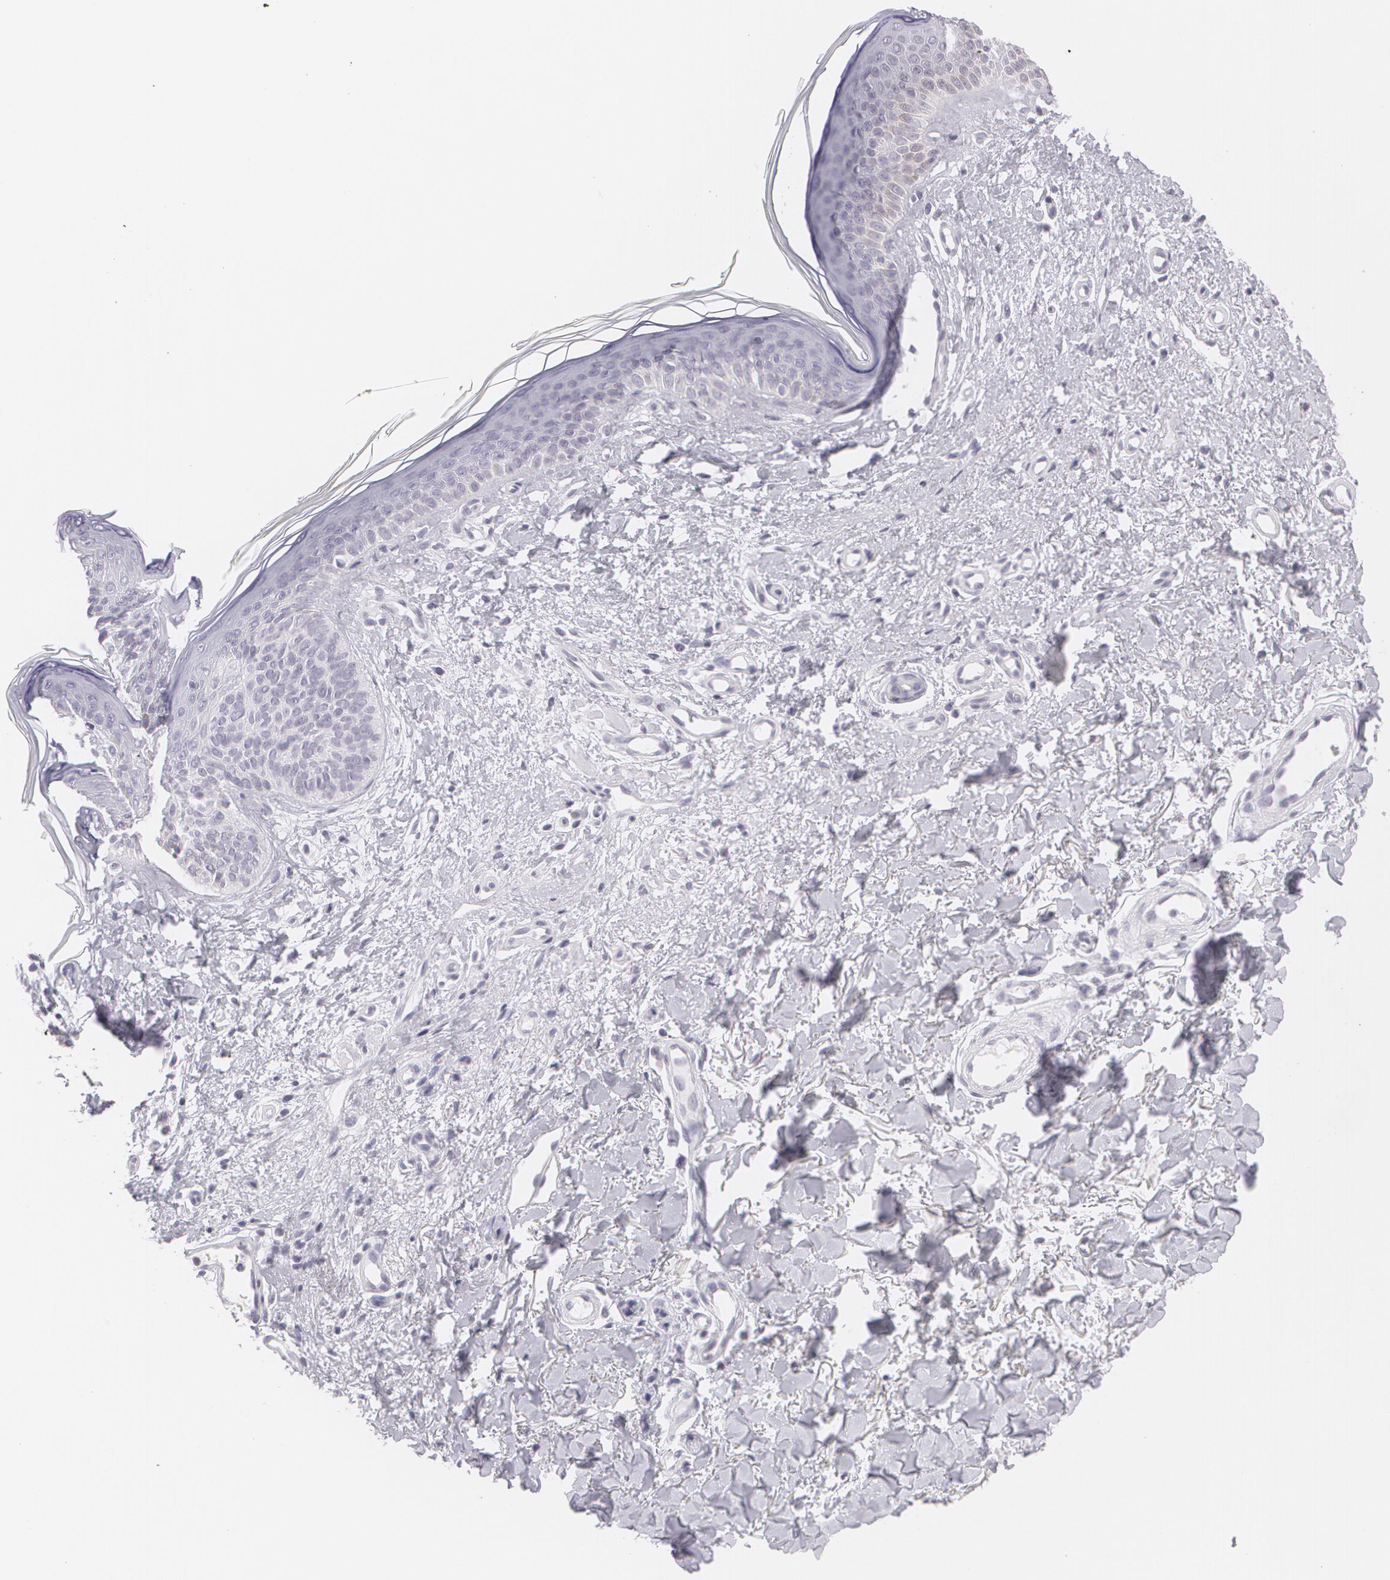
{"staining": {"intensity": "negative", "quantity": "none", "location": "none"}, "tissue": "skin cancer", "cell_type": "Tumor cells", "image_type": "cancer", "snomed": [{"axis": "morphology", "description": "Basal cell carcinoma"}, {"axis": "topography", "description": "Skin"}], "caption": "Immunohistochemical staining of basal cell carcinoma (skin) exhibits no significant positivity in tumor cells.", "gene": "MBNL3", "patient": {"sex": "female", "age": 78}}